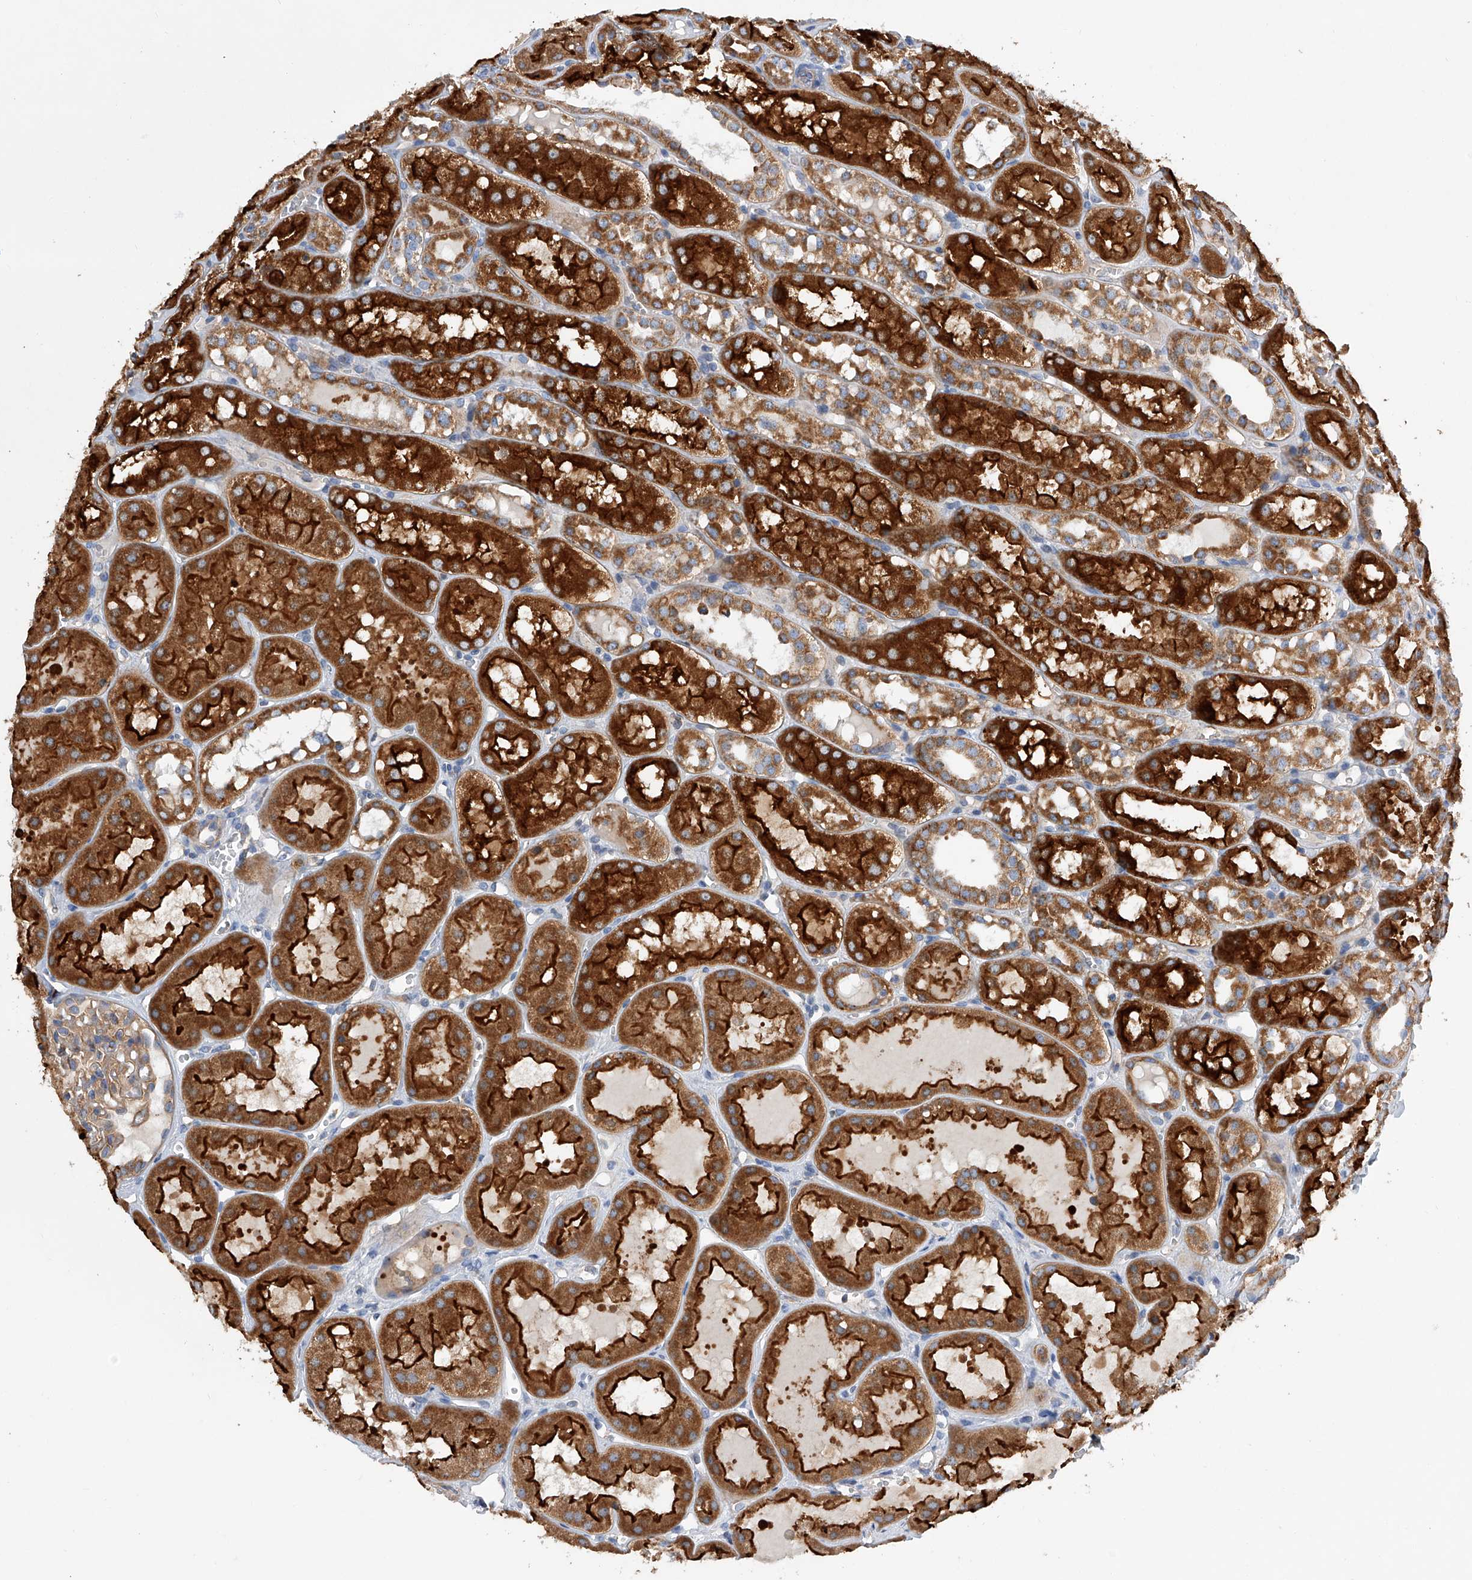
{"staining": {"intensity": "weak", "quantity": ">75%", "location": "cytoplasmic/membranous"}, "tissue": "kidney", "cell_type": "Cells in glomeruli", "image_type": "normal", "snomed": [{"axis": "morphology", "description": "Normal tissue, NOS"}, {"axis": "topography", "description": "Kidney"}], "caption": "Protein analysis of benign kidney exhibits weak cytoplasmic/membranous staining in approximately >75% of cells in glomeruli. Nuclei are stained in blue.", "gene": "MLYCD", "patient": {"sex": "male", "age": 16}}